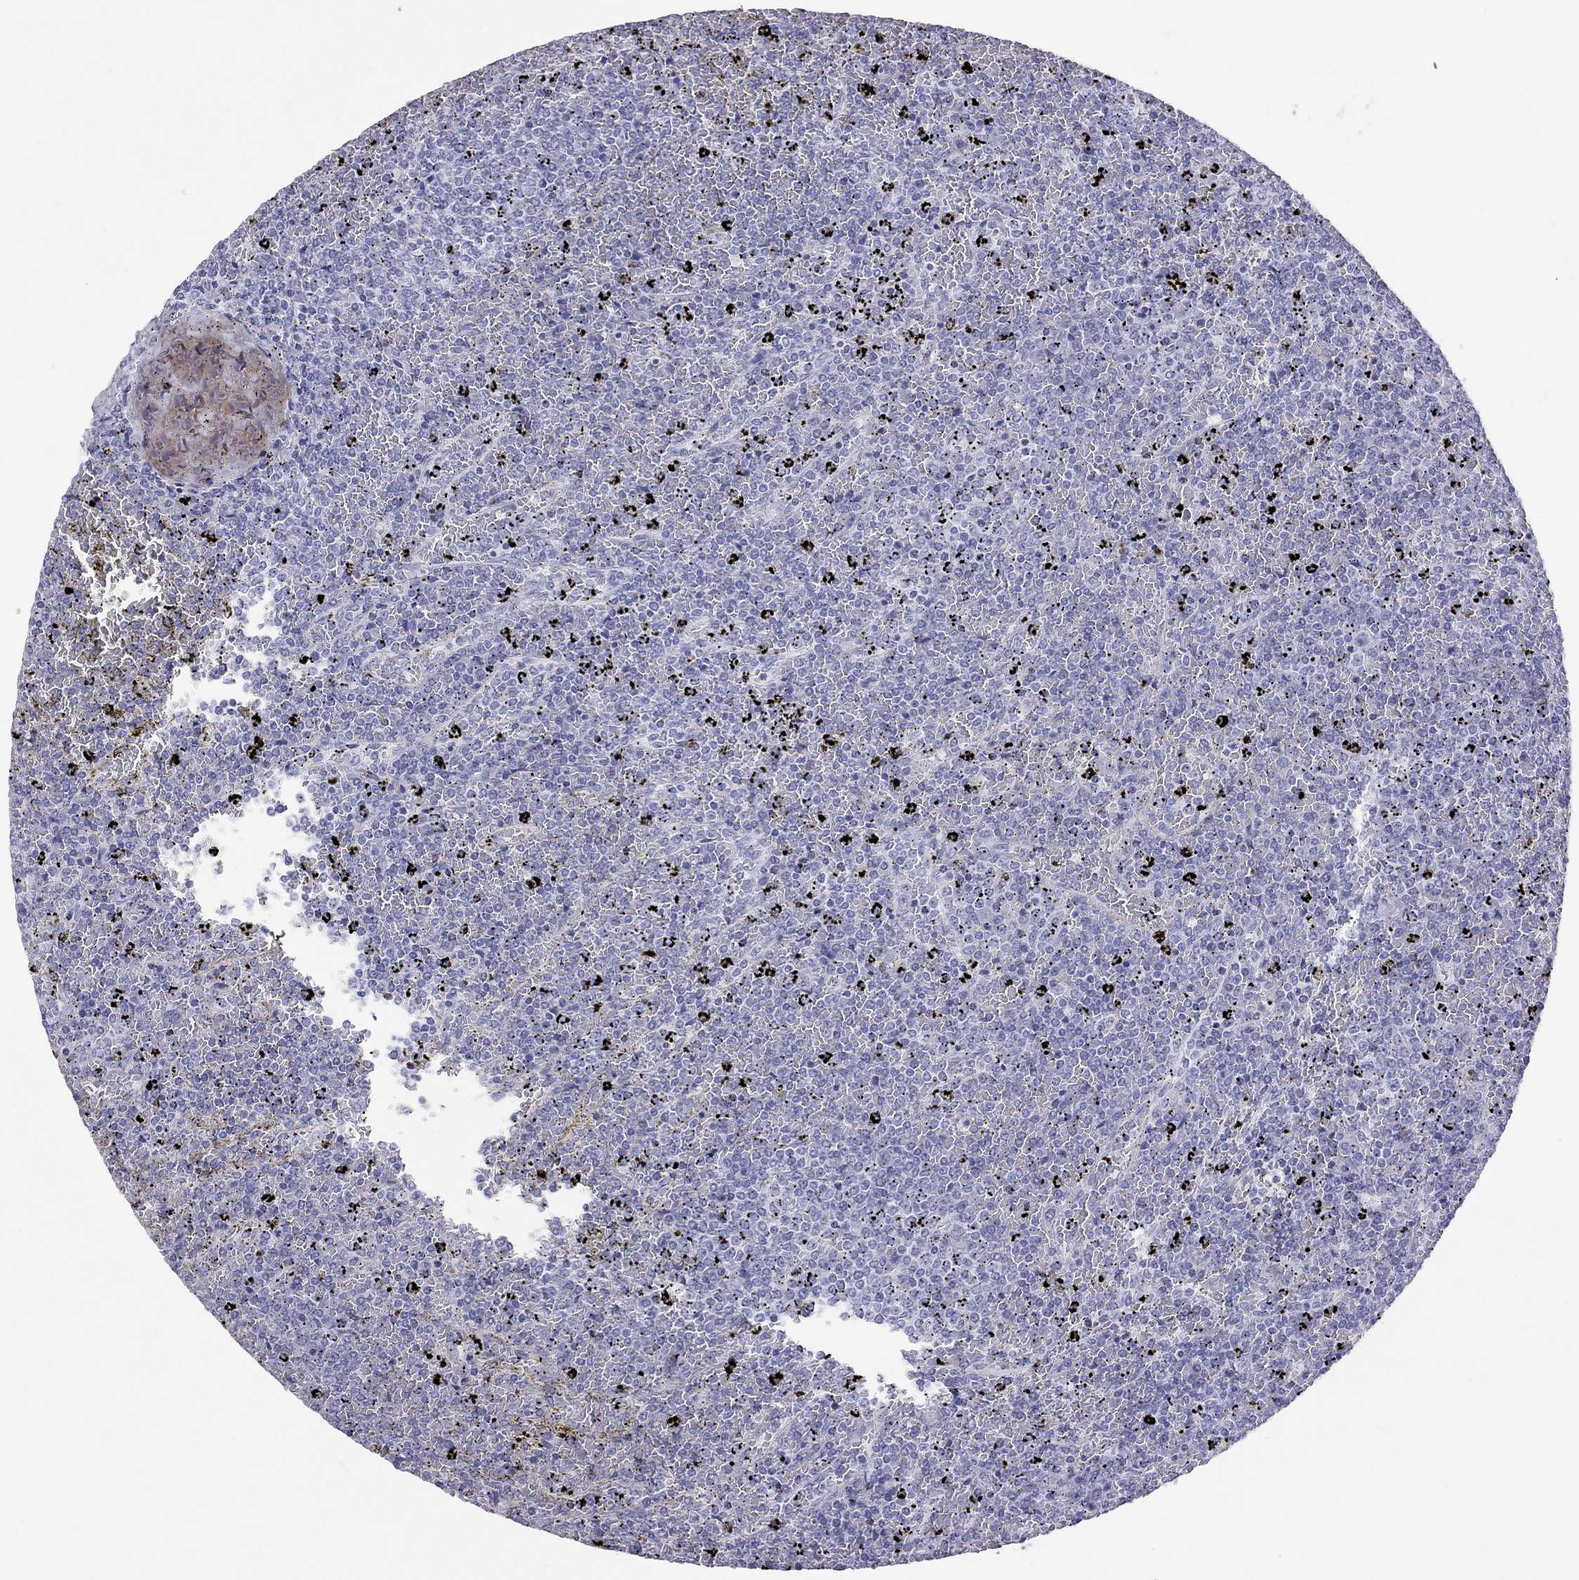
{"staining": {"intensity": "negative", "quantity": "none", "location": "none"}, "tissue": "lymphoma", "cell_type": "Tumor cells", "image_type": "cancer", "snomed": [{"axis": "morphology", "description": "Malignant lymphoma, non-Hodgkin's type, Low grade"}, {"axis": "topography", "description": "Spleen"}], "caption": "Lymphoma was stained to show a protein in brown. There is no significant positivity in tumor cells. (DAB (3,3'-diaminobenzidine) immunohistochemistry with hematoxylin counter stain).", "gene": "STAG3", "patient": {"sex": "female", "age": 77}}